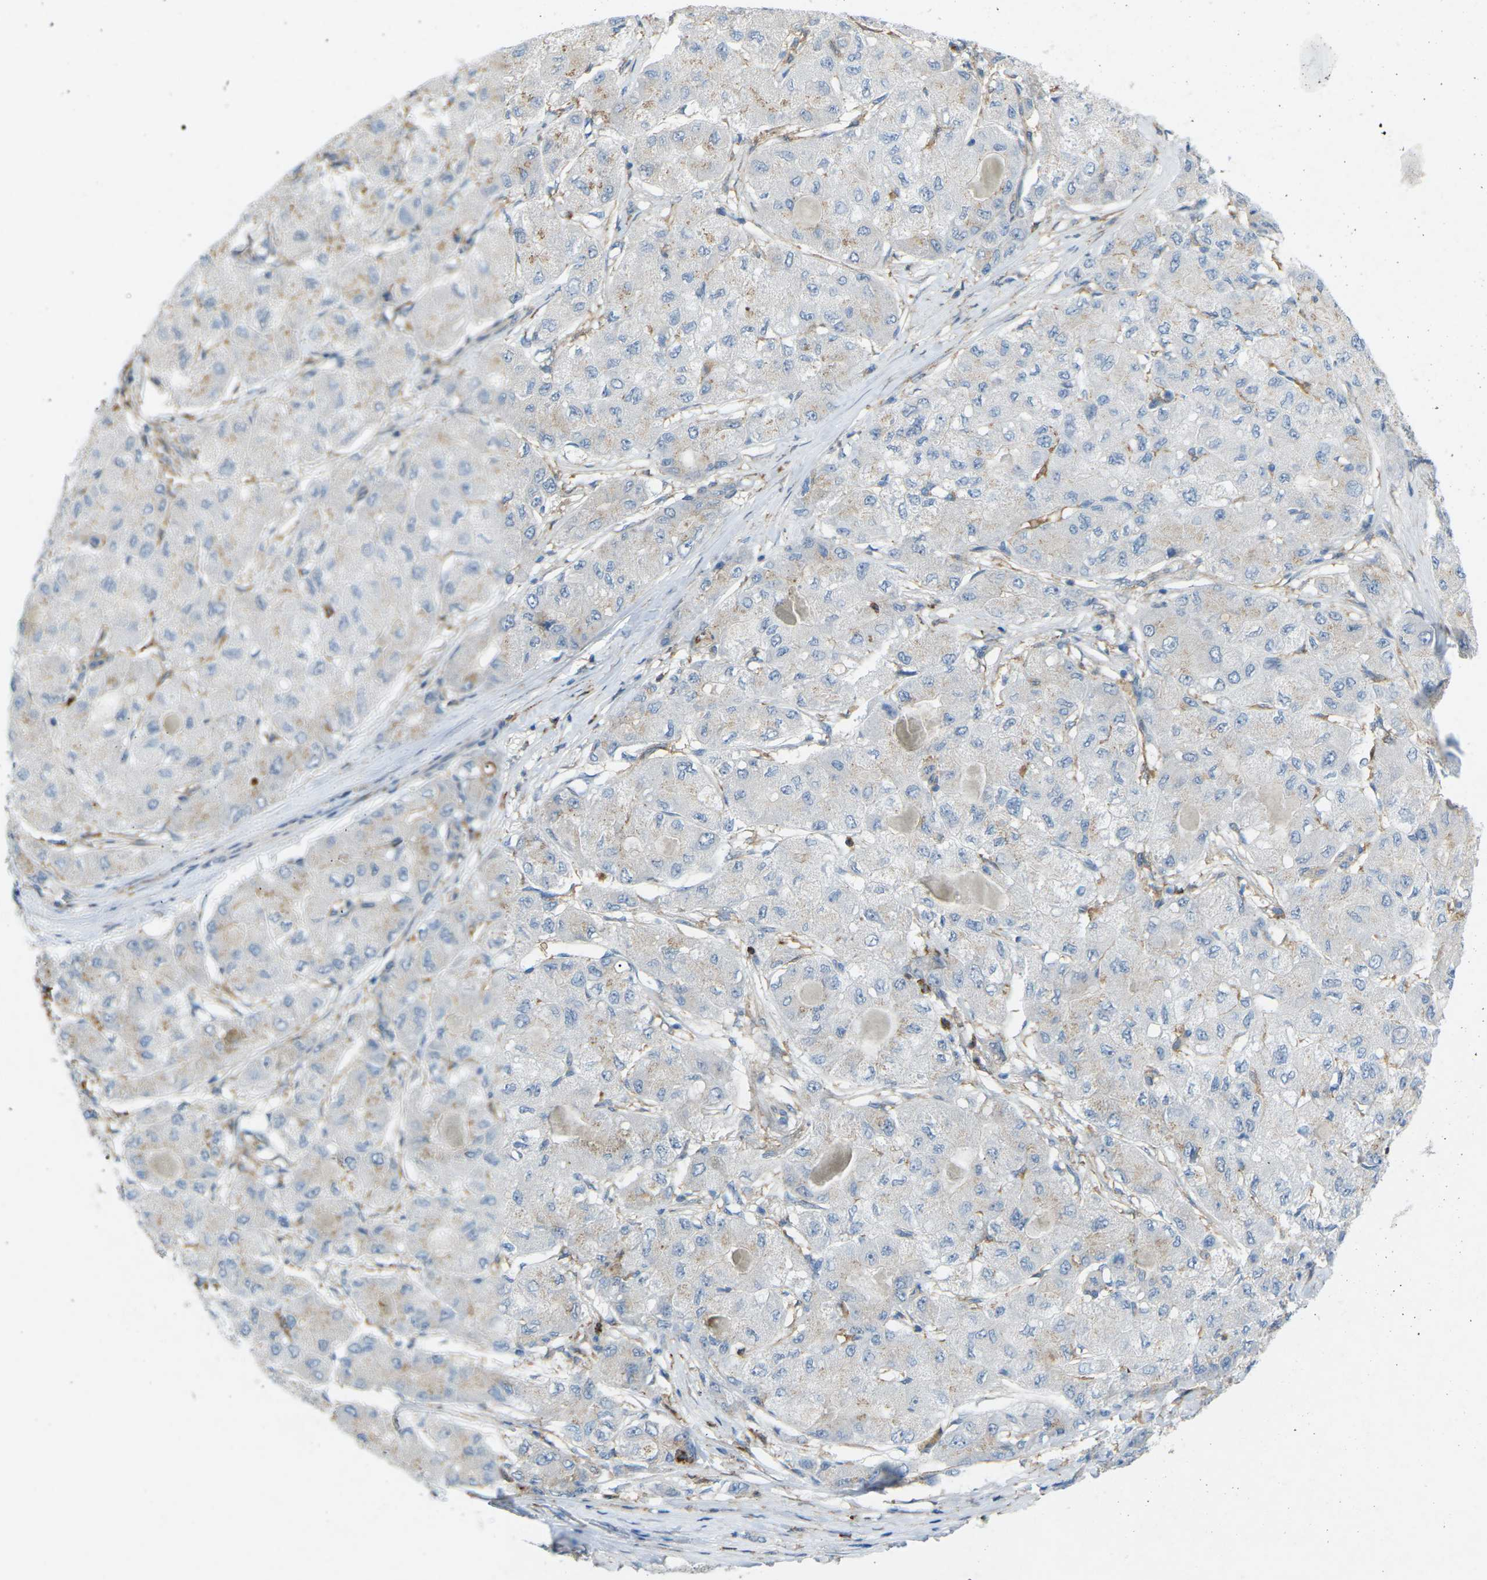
{"staining": {"intensity": "weak", "quantity": "25%-75%", "location": "cytoplasmic/membranous"}, "tissue": "liver cancer", "cell_type": "Tumor cells", "image_type": "cancer", "snomed": [{"axis": "morphology", "description": "Carcinoma, Hepatocellular, NOS"}, {"axis": "topography", "description": "Liver"}], "caption": "High-power microscopy captured an immunohistochemistry (IHC) photomicrograph of liver hepatocellular carcinoma, revealing weak cytoplasmic/membranous positivity in approximately 25%-75% of tumor cells.", "gene": "STK11", "patient": {"sex": "male", "age": 80}}